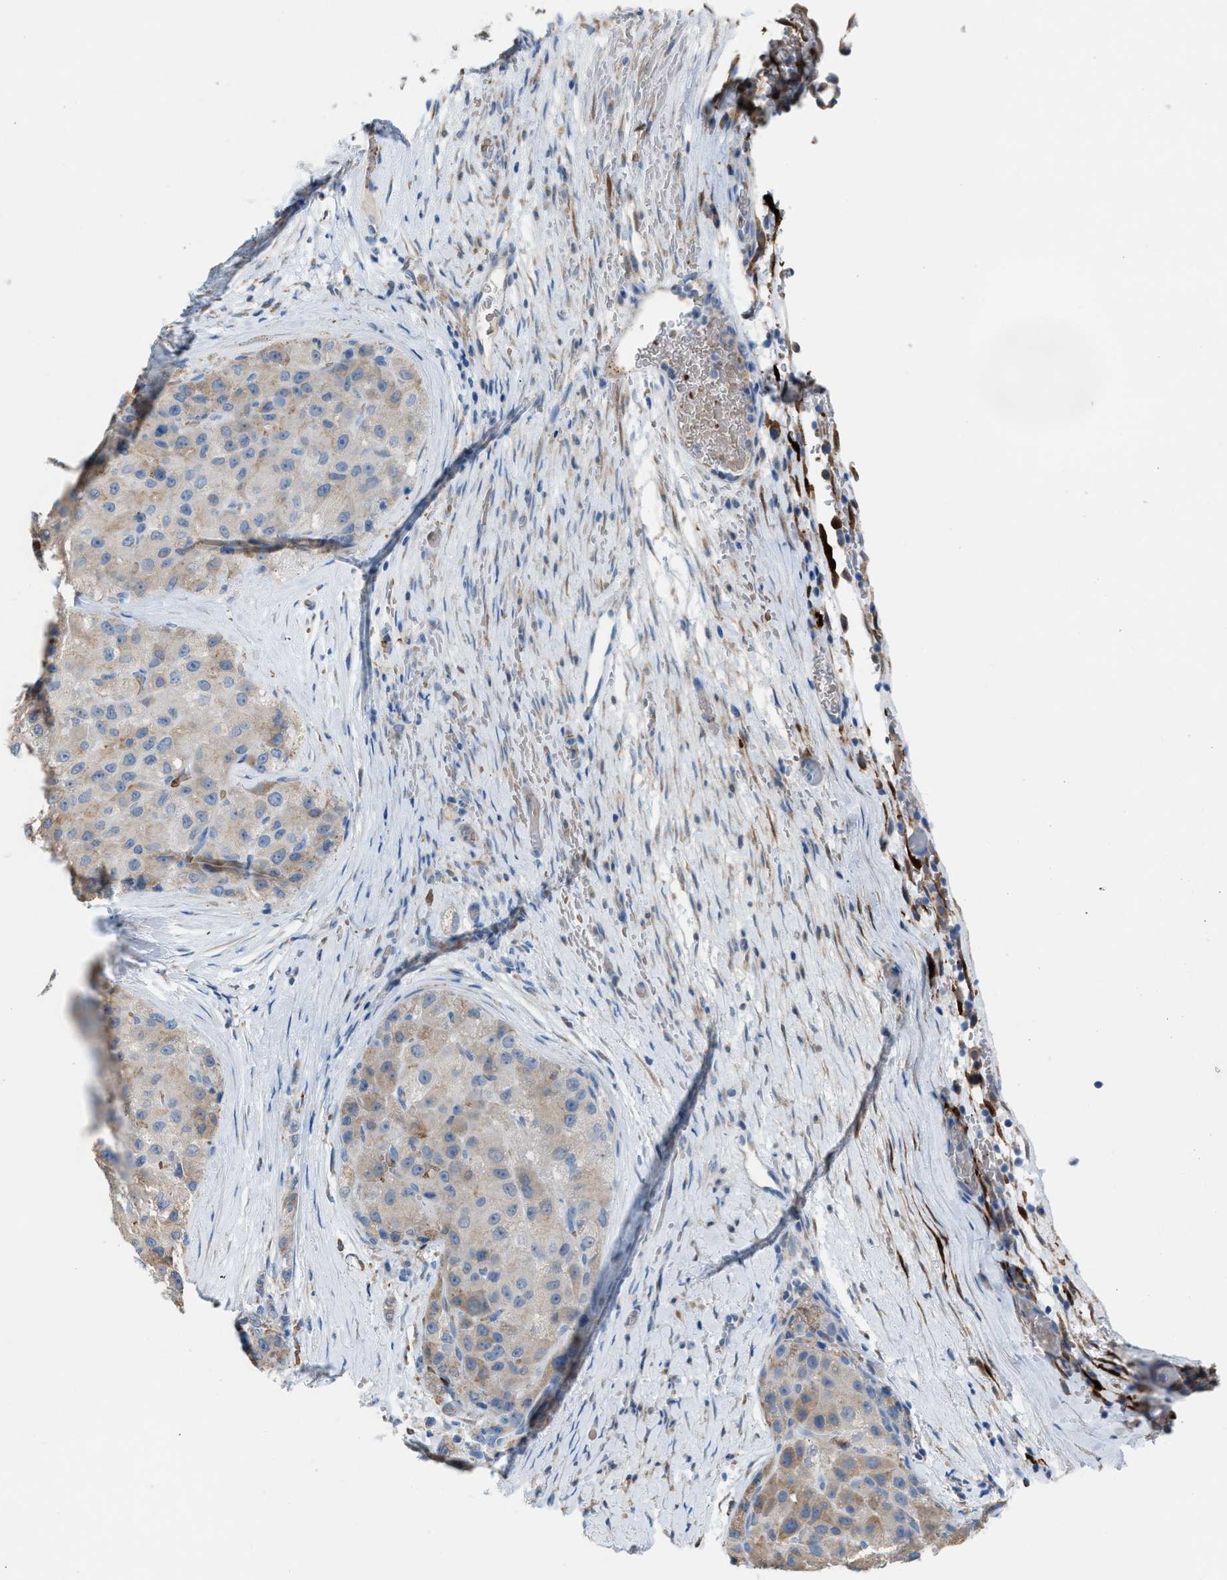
{"staining": {"intensity": "weak", "quantity": "<25%", "location": "cytoplasmic/membranous"}, "tissue": "liver cancer", "cell_type": "Tumor cells", "image_type": "cancer", "snomed": [{"axis": "morphology", "description": "Carcinoma, Hepatocellular, NOS"}, {"axis": "topography", "description": "Liver"}], "caption": "Micrograph shows no significant protein staining in tumor cells of hepatocellular carcinoma (liver).", "gene": "CA3", "patient": {"sex": "male", "age": 80}}